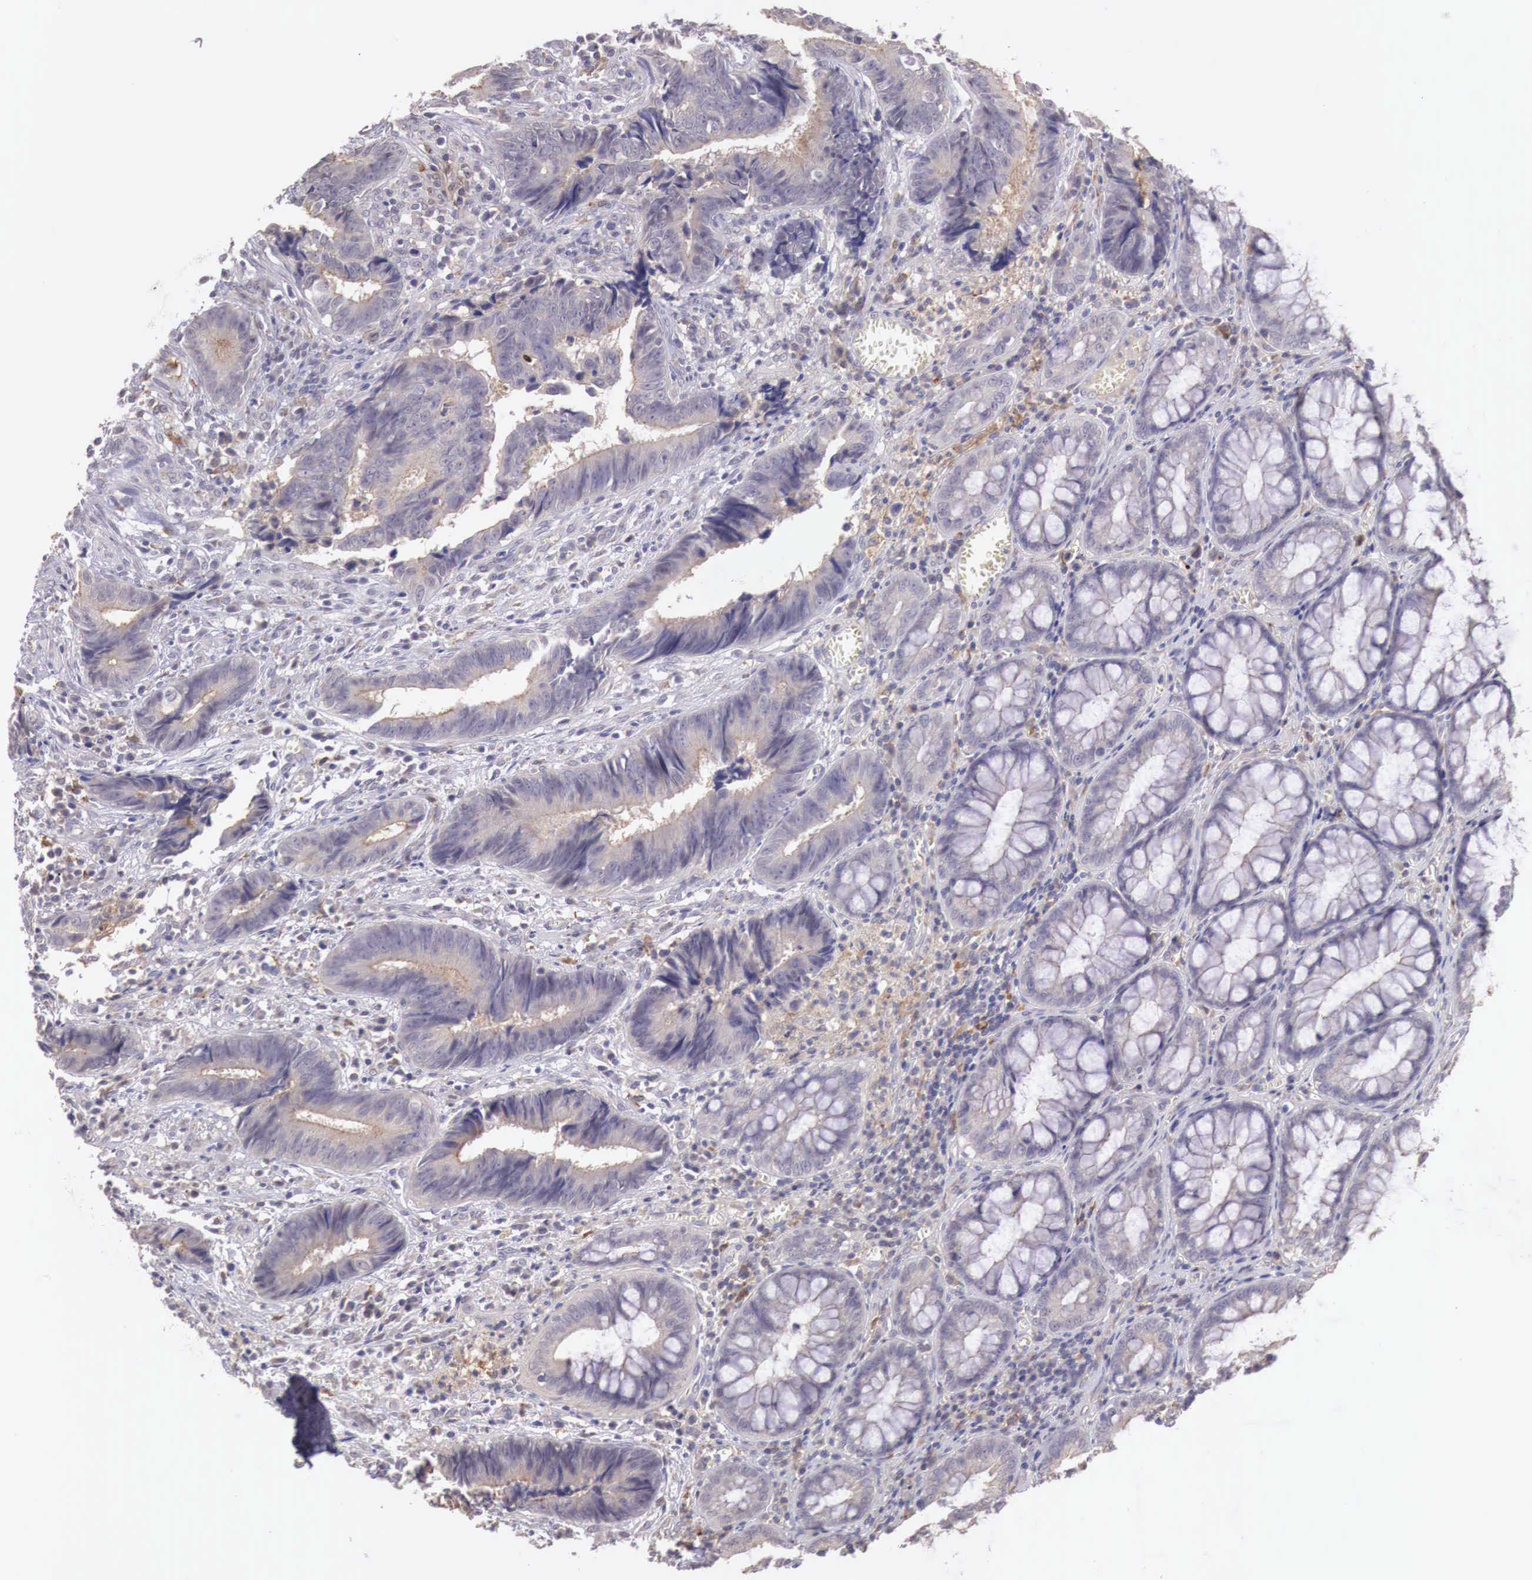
{"staining": {"intensity": "weak", "quantity": "25%-75%", "location": "cytoplasmic/membranous"}, "tissue": "colorectal cancer", "cell_type": "Tumor cells", "image_type": "cancer", "snomed": [{"axis": "morphology", "description": "Adenocarcinoma, NOS"}, {"axis": "topography", "description": "Rectum"}], "caption": "This photomicrograph exhibits colorectal adenocarcinoma stained with immunohistochemistry to label a protein in brown. The cytoplasmic/membranous of tumor cells show weak positivity for the protein. Nuclei are counter-stained blue.", "gene": "CHRDL1", "patient": {"sex": "female", "age": 98}}